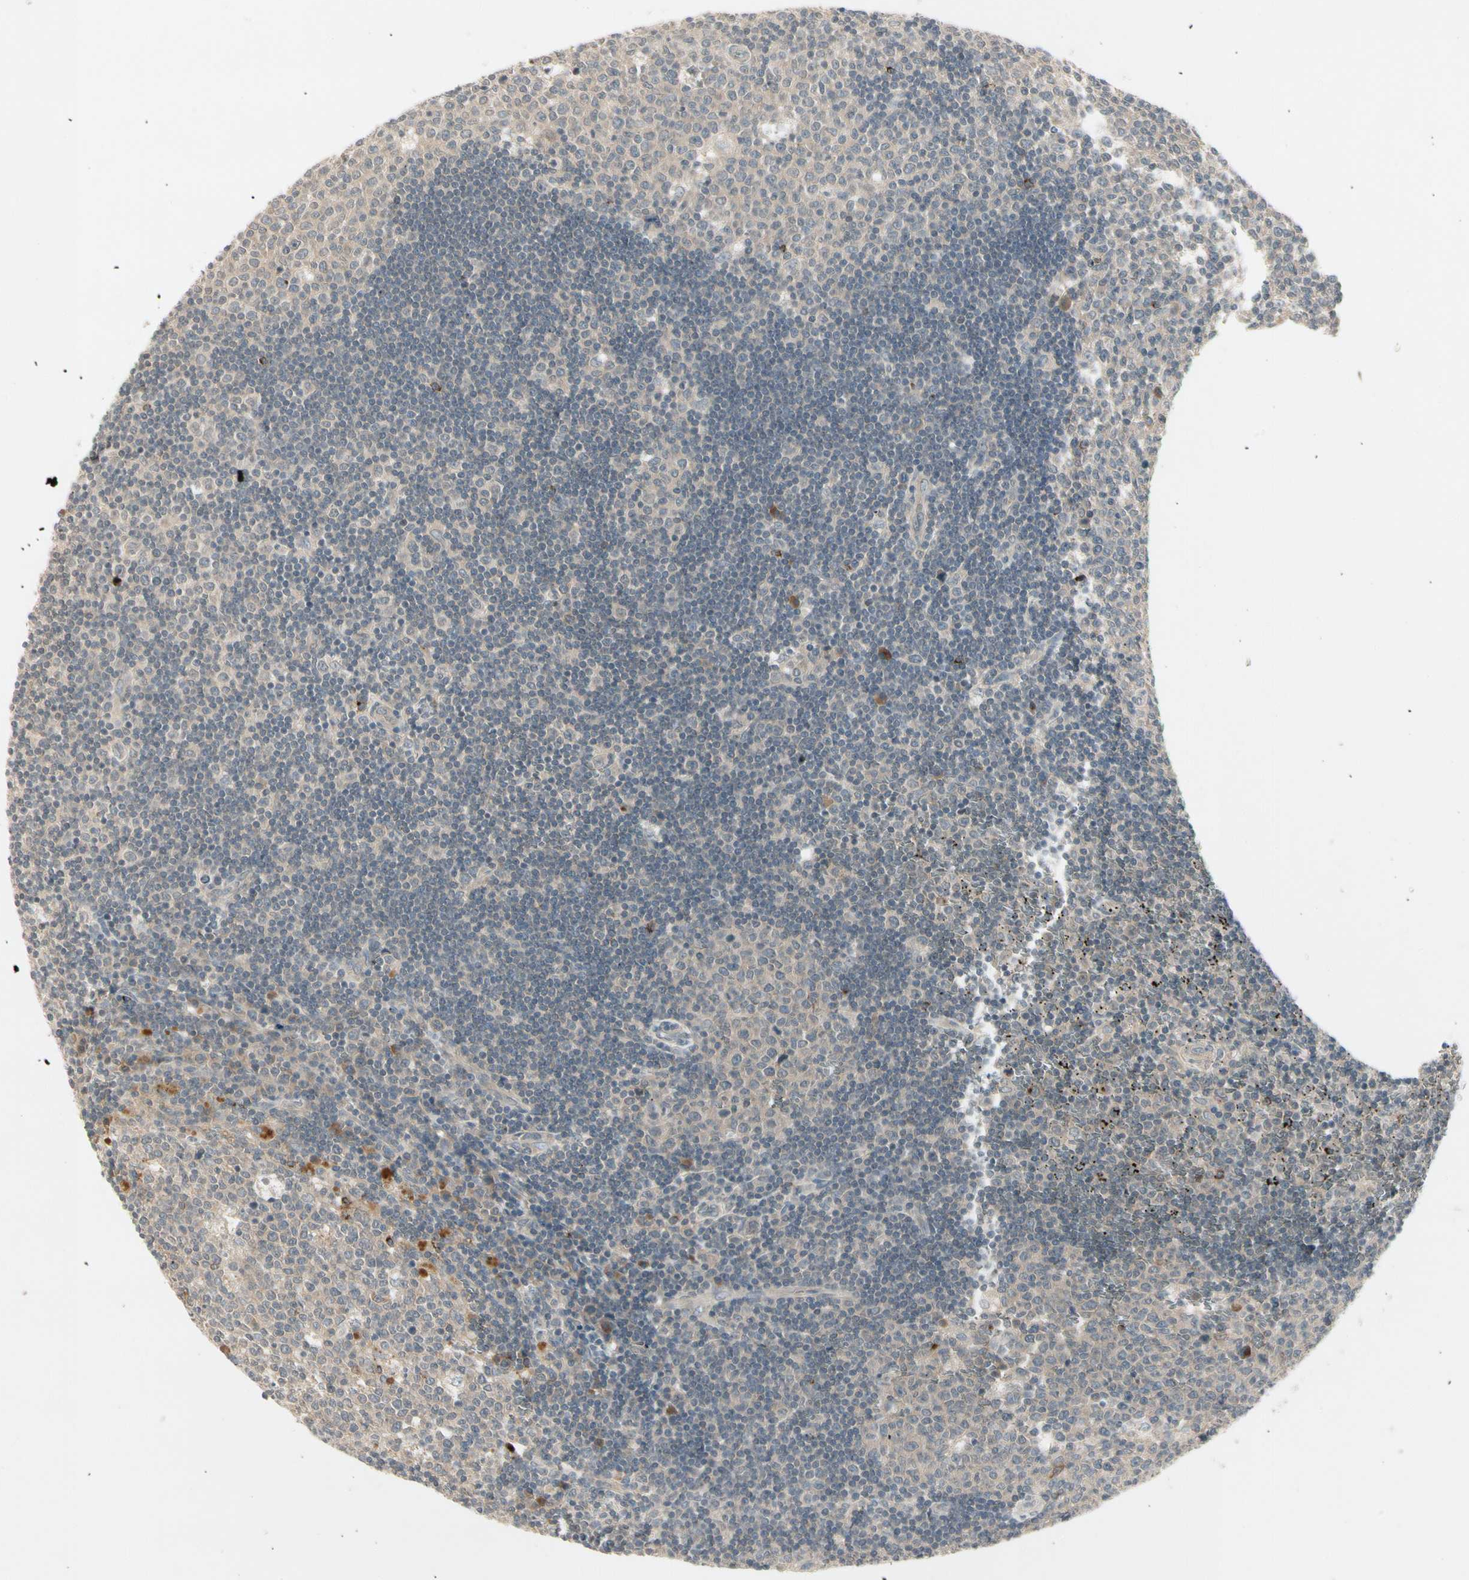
{"staining": {"intensity": "weak", "quantity": "<25%", "location": "cytoplasmic/membranous"}, "tissue": "lymph node", "cell_type": "Germinal center cells", "image_type": "normal", "snomed": [{"axis": "morphology", "description": "Normal tissue, NOS"}, {"axis": "topography", "description": "Lymph node"}, {"axis": "topography", "description": "Salivary gland"}], "caption": "An immunohistochemistry photomicrograph of normal lymph node is shown. There is no staining in germinal center cells of lymph node. (DAB immunohistochemistry (IHC), high magnification).", "gene": "CCL4", "patient": {"sex": "male", "age": 8}}